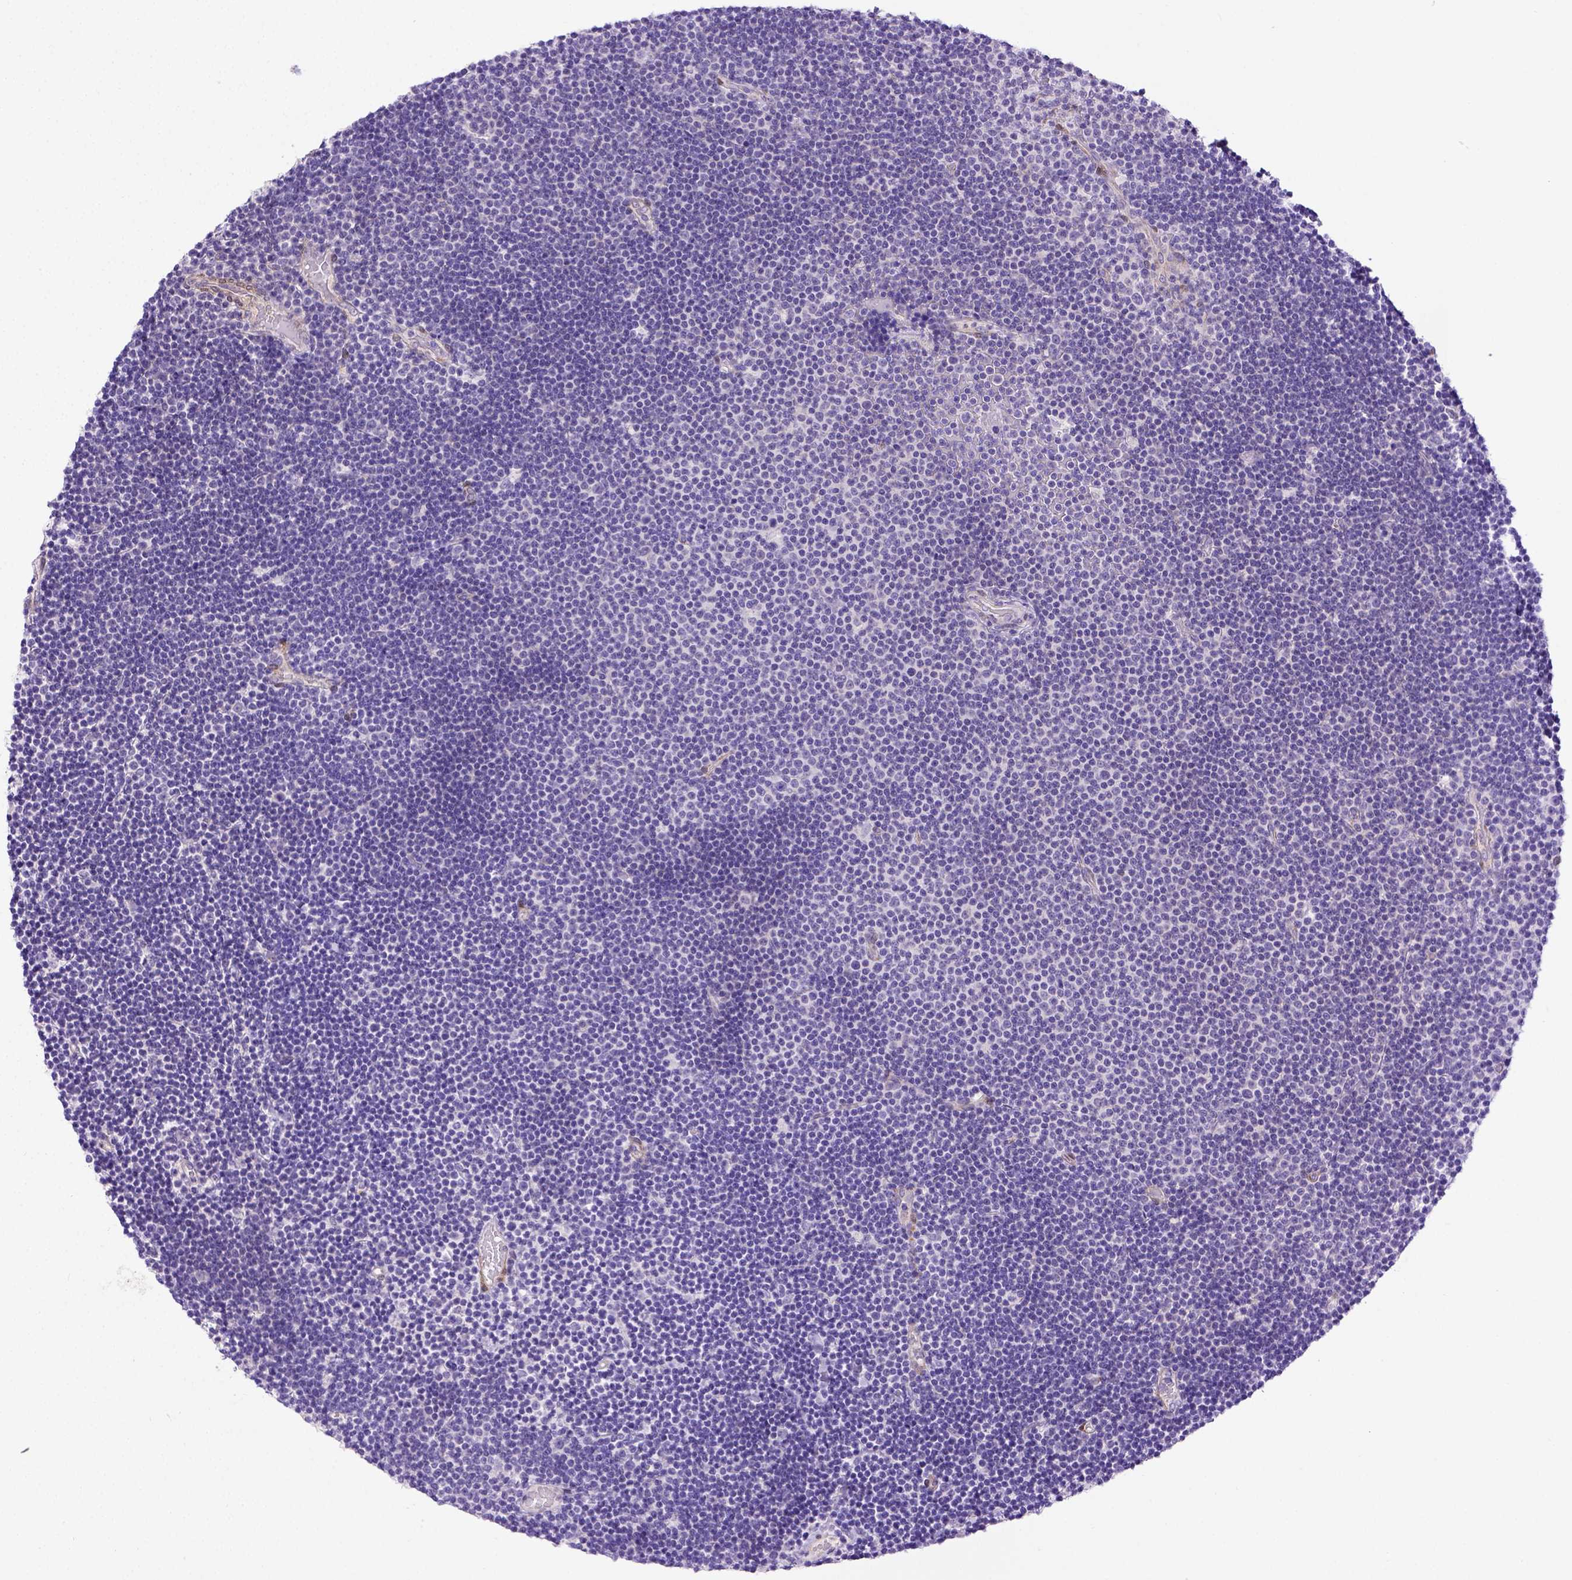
{"staining": {"intensity": "negative", "quantity": "none", "location": "none"}, "tissue": "lymphoma", "cell_type": "Tumor cells", "image_type": "cancer", "snomed": [{"axis": "morphology", "description": "Malignant lymphoma, non-Hodgkin's type, Low grade"}, {"axis": "topography", "description": "Brain"}], "caption": "Immunohistochemistry (IHC) image of neoplastic tissue: malignant lymphoma, non-Hodgkin's type (low-grade) stained with DAB exhibits no significant protein positivity in tumor cells.", "gene": "BTN1A1", "patient": {"sex": "female", "age": 66}}